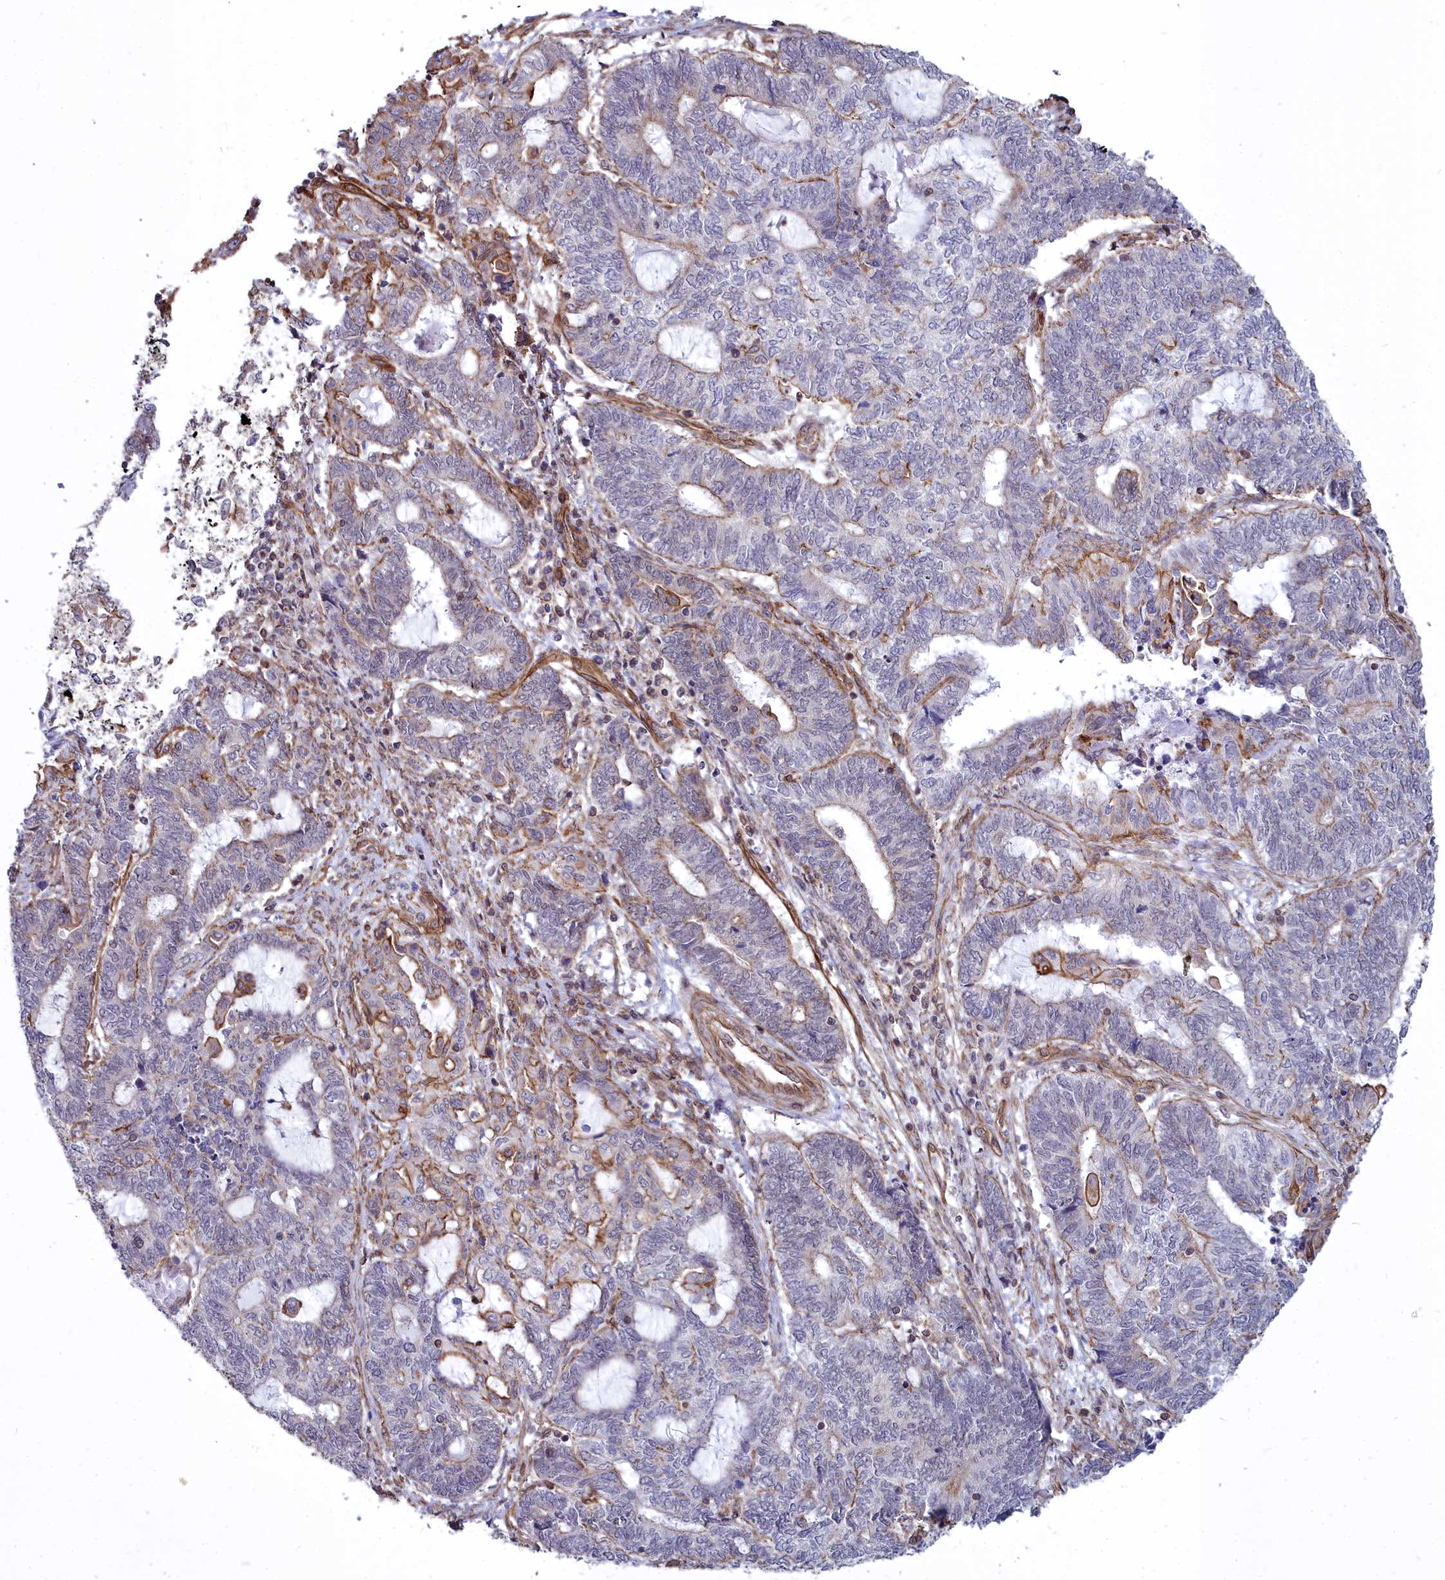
{"staining": {"intensity": "negative", "quantity": "none", "location": "none"}, "tissue": "endometrial cancer", "cell_type": "Tumor cells", "image_type": "cancer", "snomed": [{"axis": "morphology", "description": "Adenocarcinoma, NOS"}, {"axis": "topography", "description": "Uterus"}, {"axis": "topography", "description": "Endometrium"}], "caption": "The micrograph exhibits no significant positivity in tumor cells of endometrial cancer (adenocarcinoma).", "gene": "YJU2", "patient": {"sex": "female", "age": 70}}